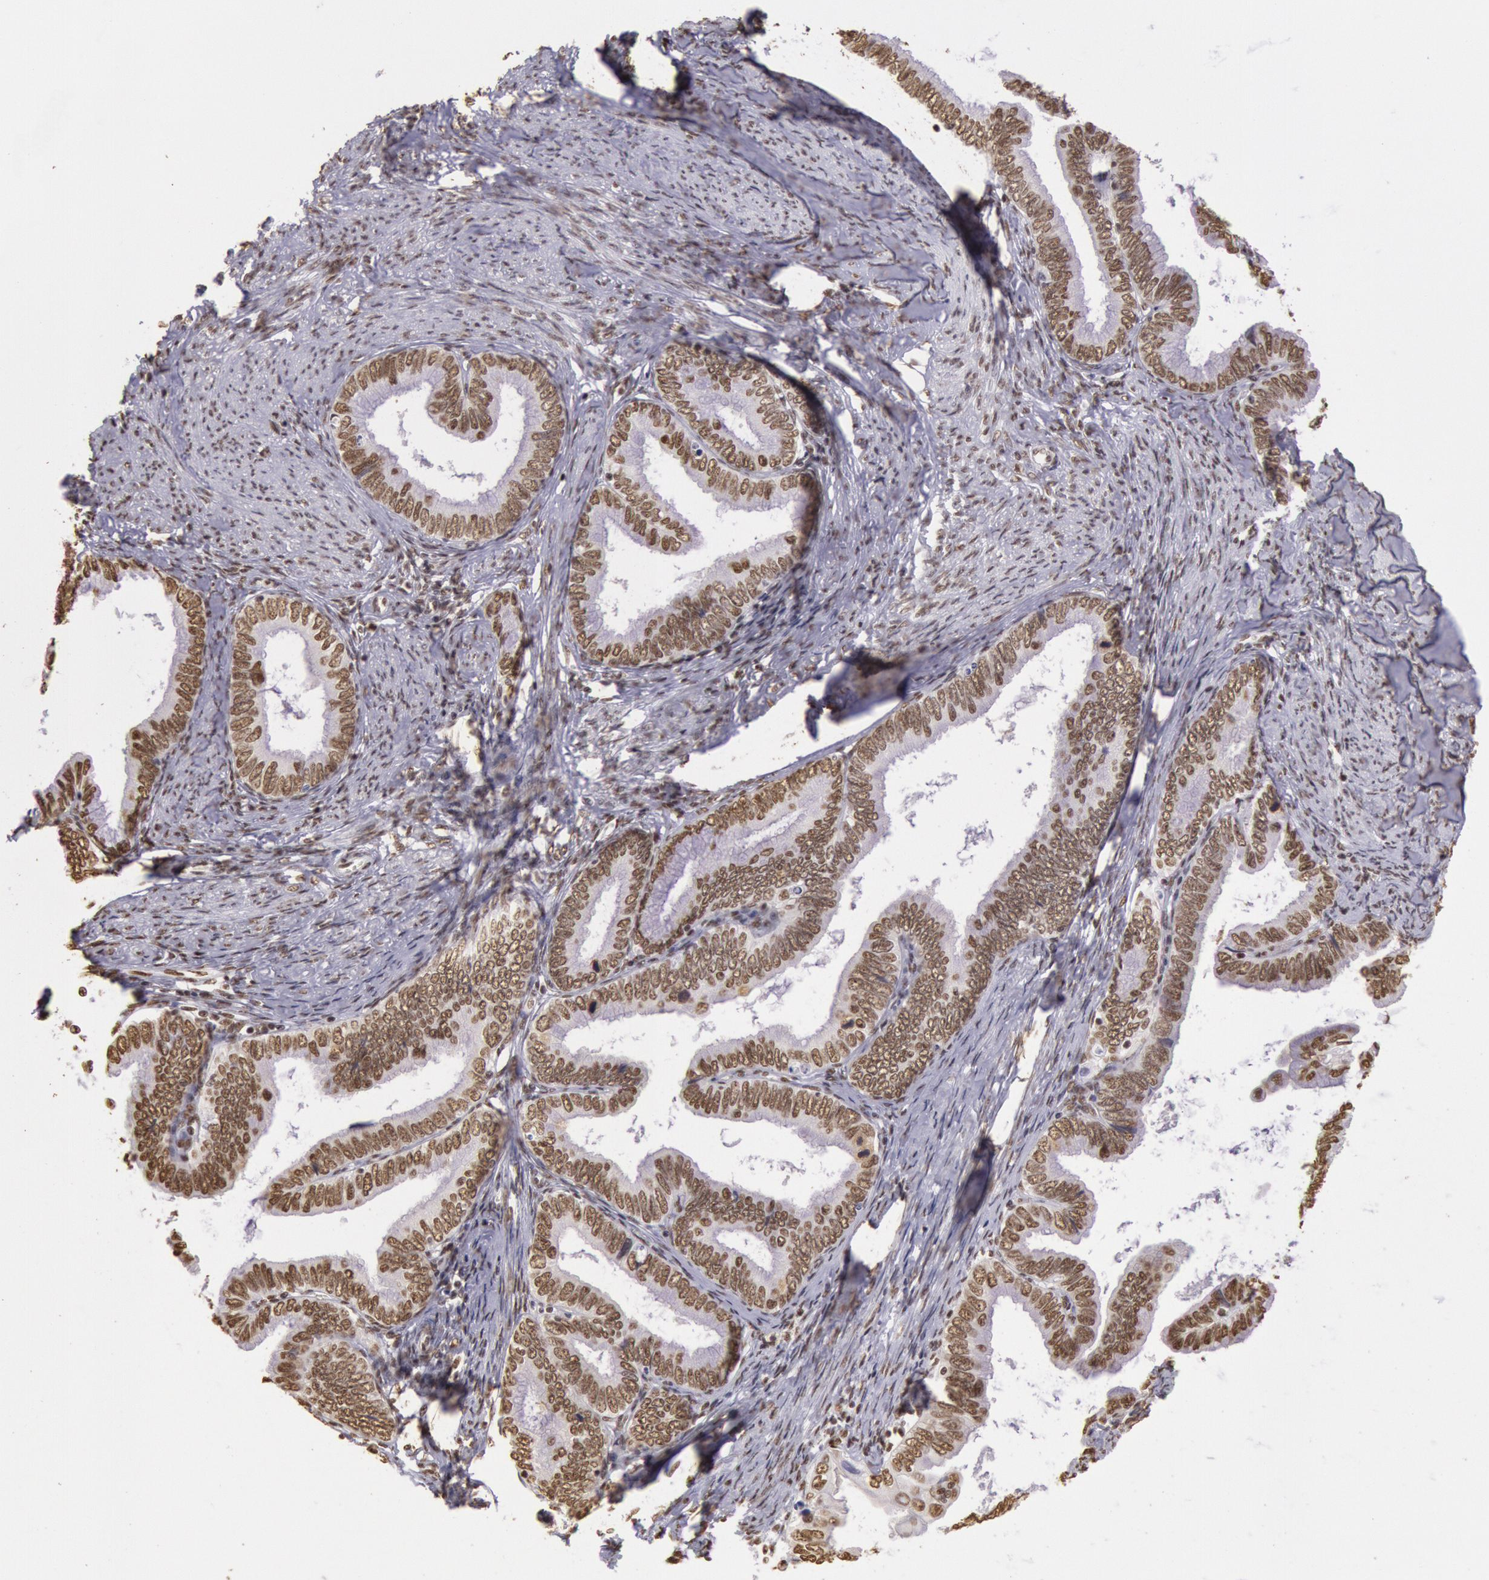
{"staining": {"intensity": "moderate", "quantity": ">75%", "location": "nuclear"}, "tissue": "cervical cancer", "cell_type": "Tumor cells", "image_type": "cancer", "snomed": [{"axis": "morphology", "description": "Adenocarcinoma, NOS"}, {"axis": "topography", "description": "Cervix"}], "caption": "DAB (3,3'-diaminobenzidine) immunohistochemical staining of human cervical cancer (adenocarcinoma) reveals moderate nuclear protein expression in approximately >75% of tumor cells.", "gene": "HNRNPH2", "patient": {"sex": "female", "age": 49}}